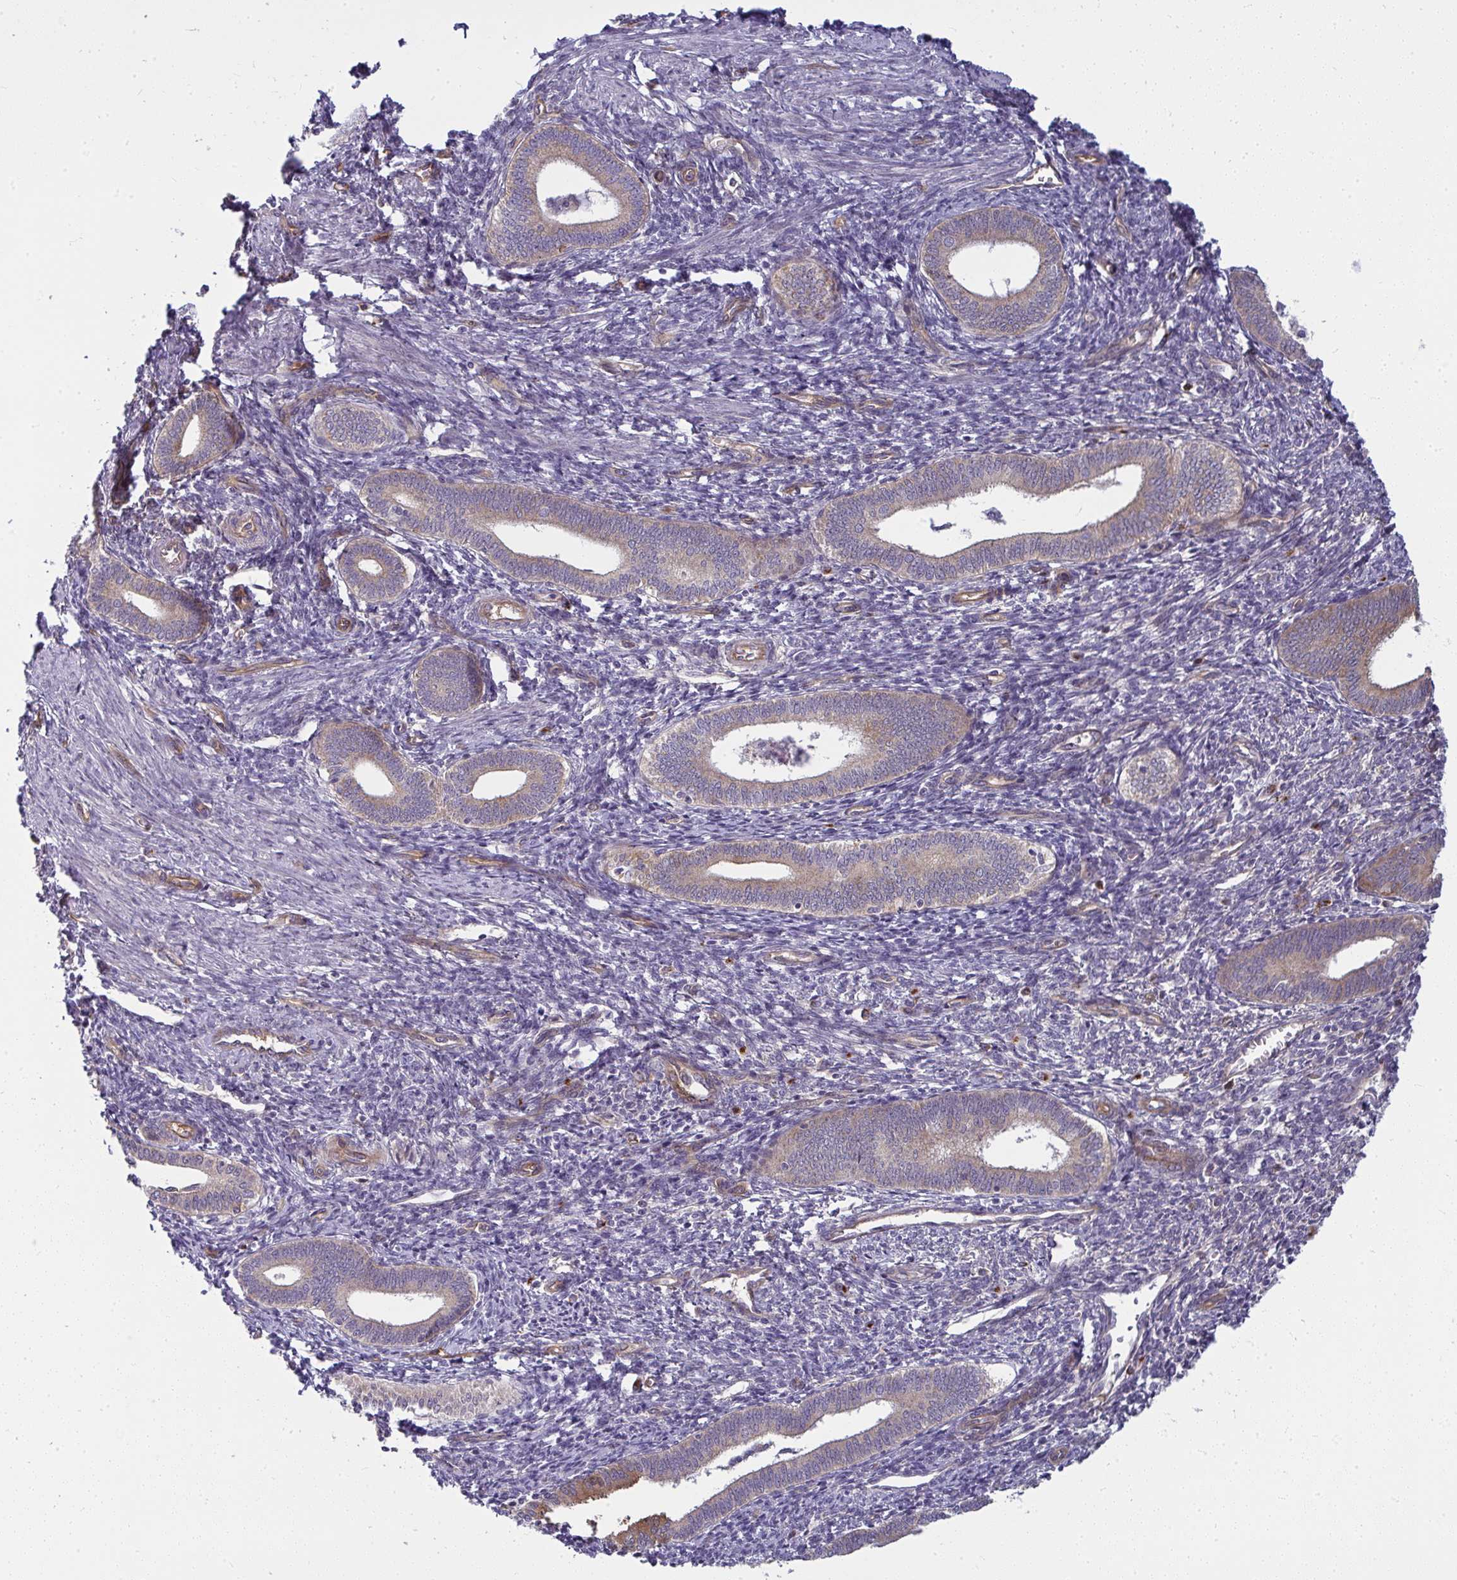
{"staining": {"intensity": "negative", "quantity": "none", "location": "none"}, "tissue": "endometrium", "cell_type": "Cells in endometrial stroma", "image_type": "normal", "snomed": [{"axis": "morphology", "description": "Normal tissue, NOS"}, {"axis": "topography", "description": "Endometrium"}], "caption": "High power microscopy micrograph of an immunohistochemistry (IHC) histopathology image of unremarkable endometrium, revealing no significant expression in cells in endometrial stroma. The staining was performed using DAB to visualize the protein expression in brown, while the nuclei were stained in blue with hematoxylin (Magnification: 20x).", "gene": "IFIT3", "patient": {"sex": "female", "age": 41}}